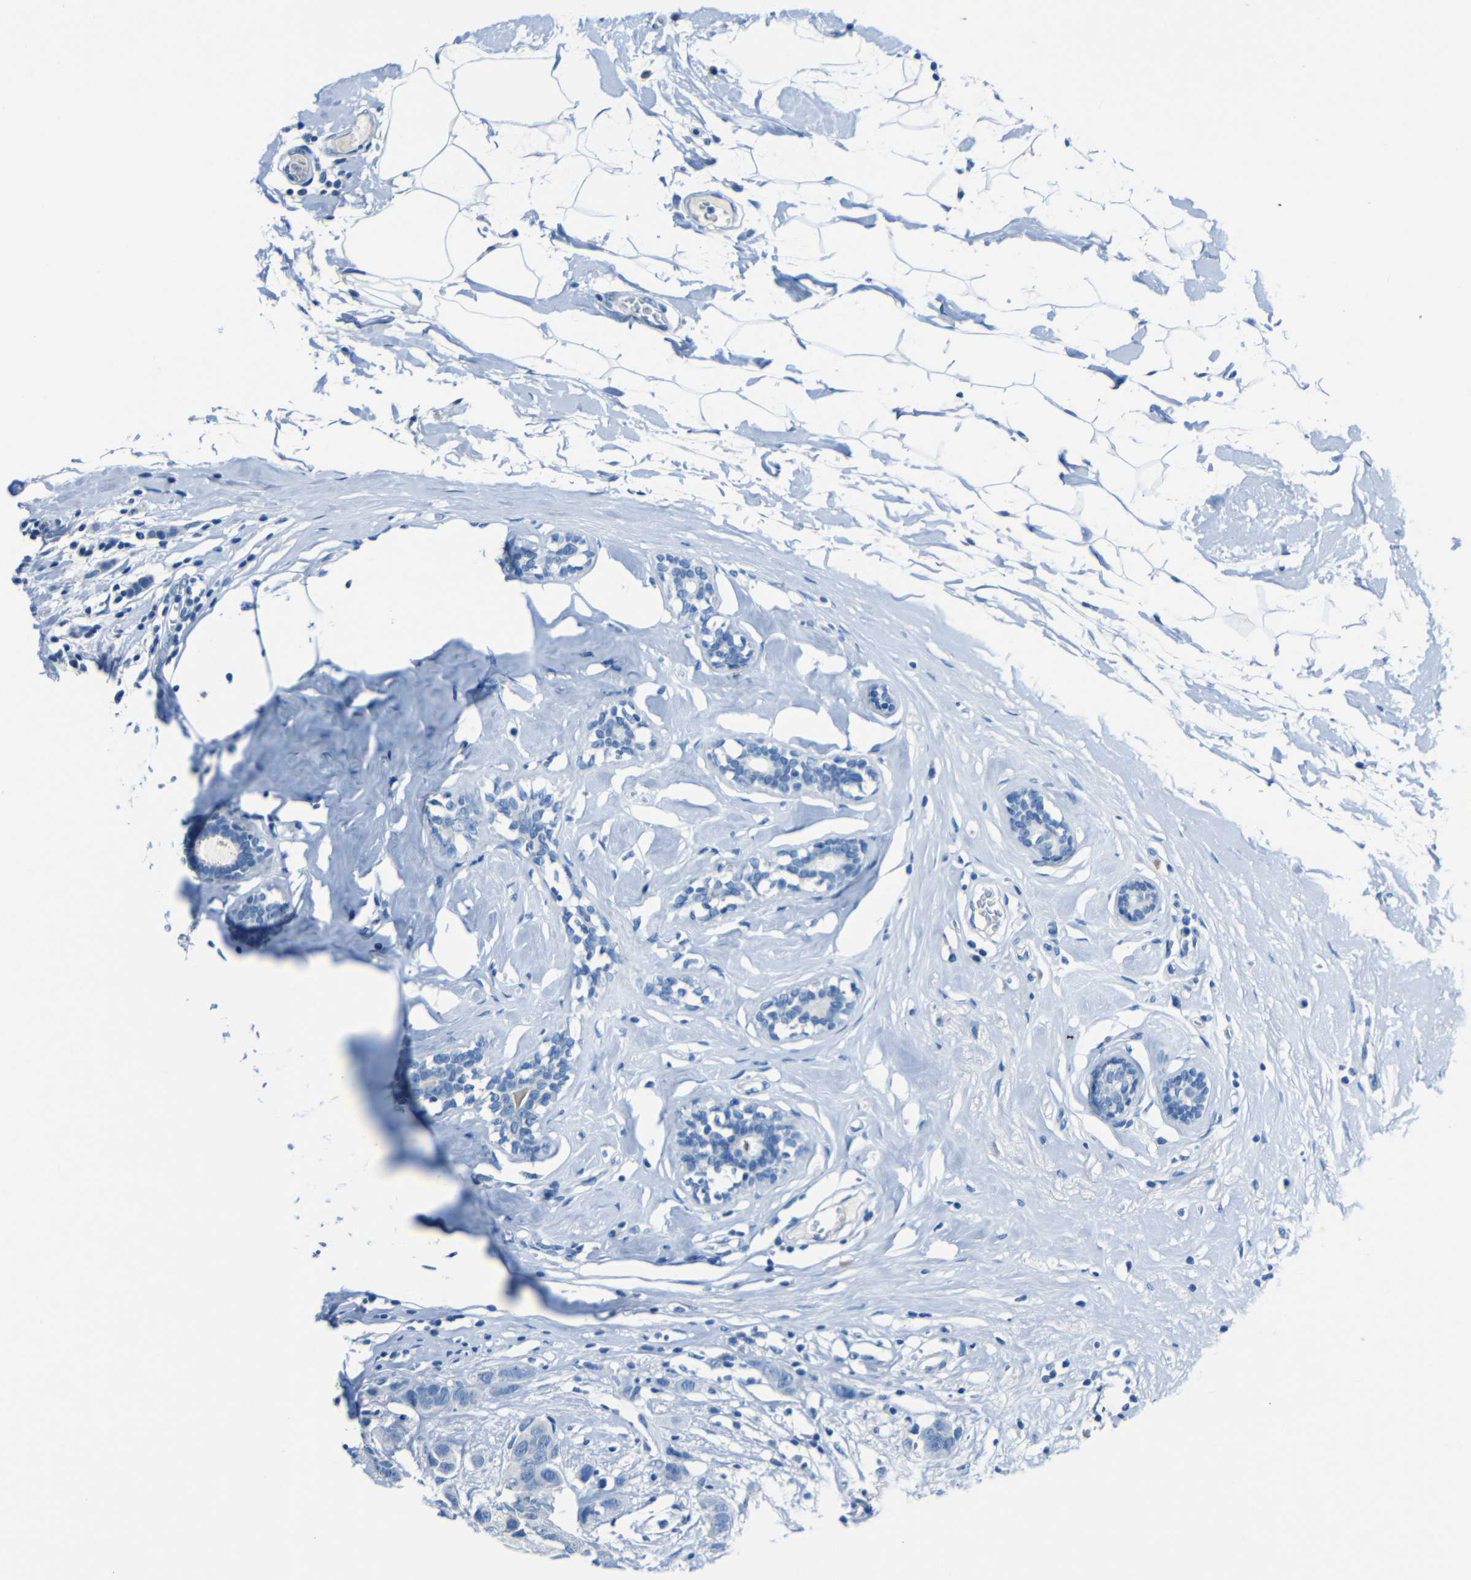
{"staining": {"intensity": "negative", "quantity": "none", "location": "none"}, "tissue": "breast cancer", "cell_type": "Tumor cells", "image_type": "cancer", "snomed": [{"axis": "morphology", "description": "Normal tissue, NOS"}, {"axis": "morphology", "description": "Duct carcinoma"}, {"axis": "topography", "description": "Breast"}], "caption": "Protein analysis of intraductal carcinoma (breast) exhibits no significant positivity in tumor cells. (DAB IHC, high magnification).", "gene": "FBN2", "patient": {"sex": "female", "age": 50}}